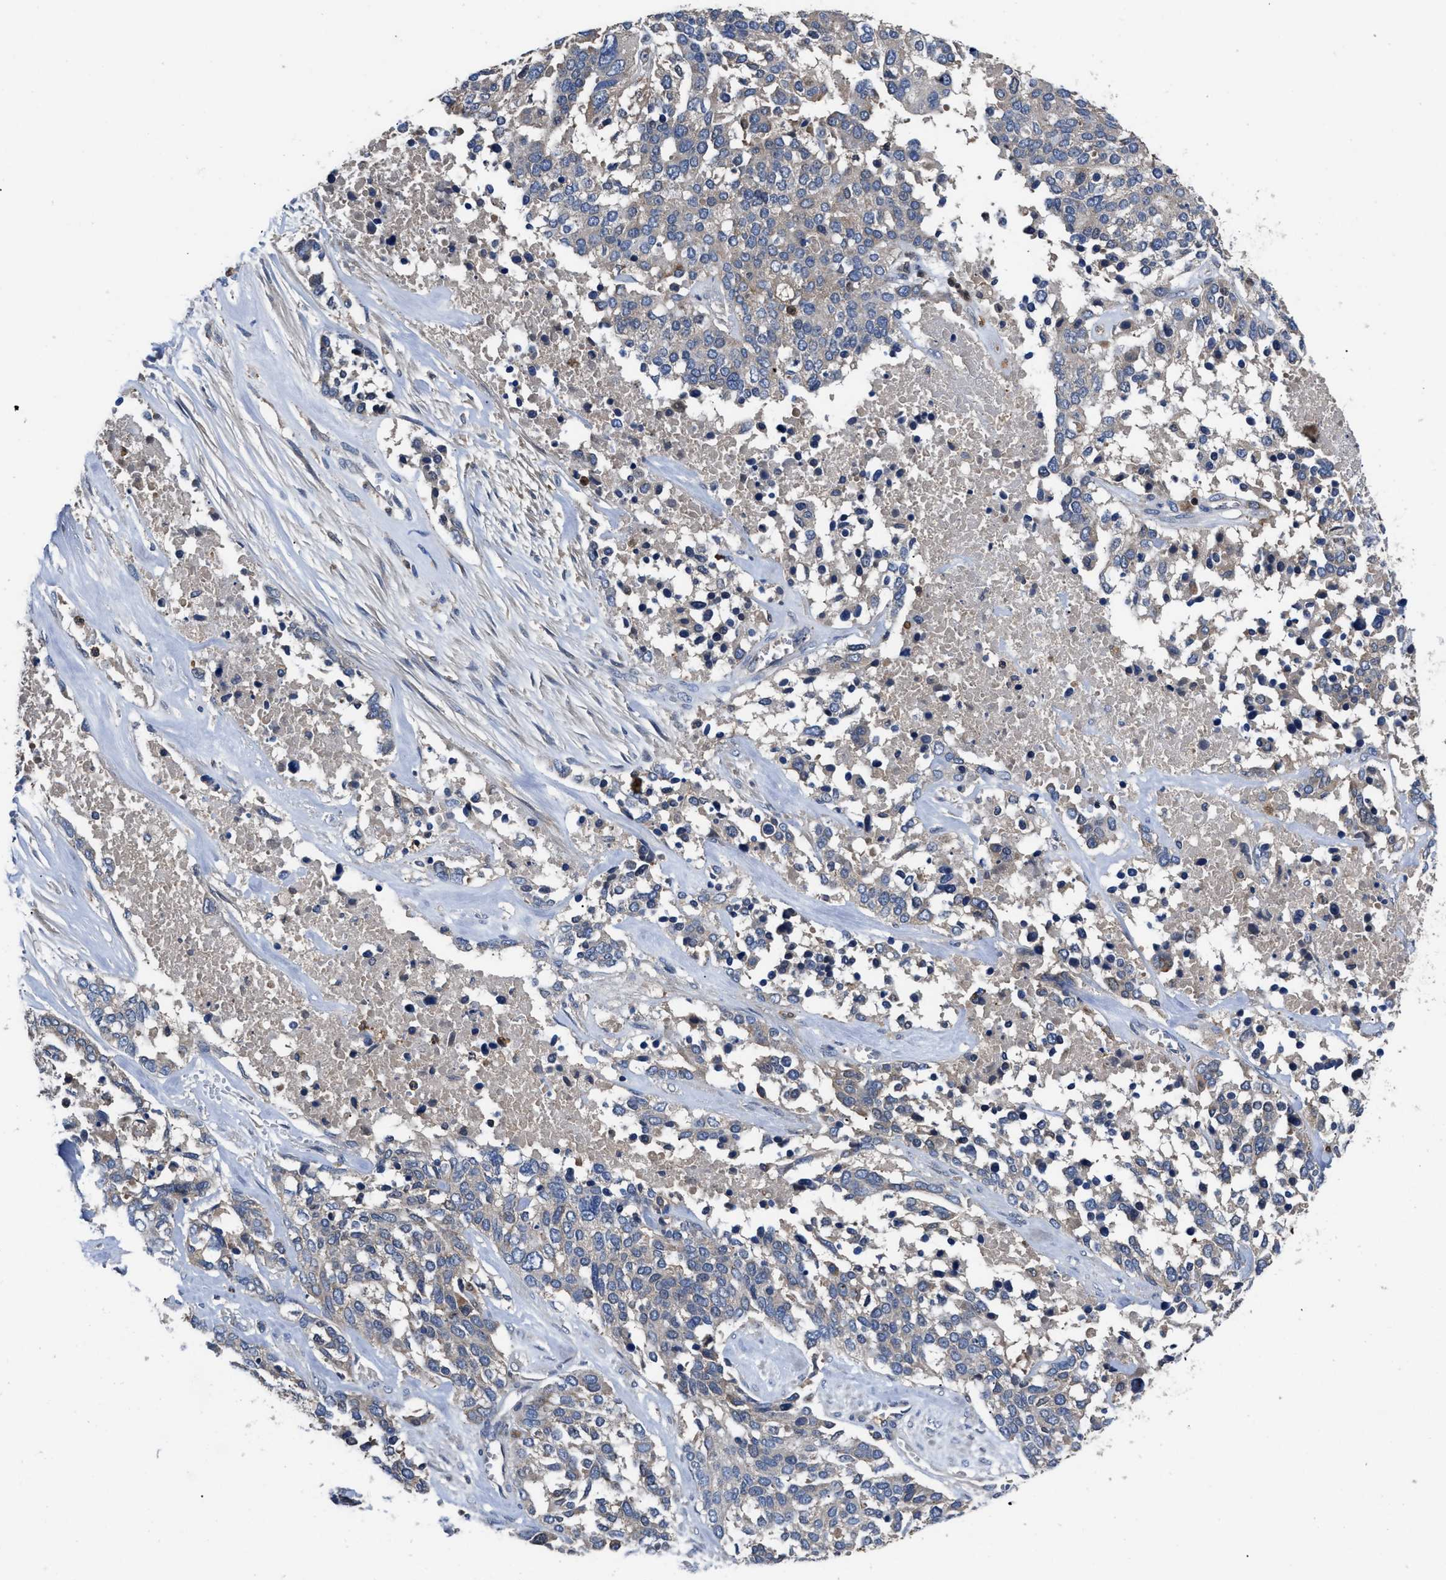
{"staining": {"intensity": "negative", "quantity": "none", "location": "none"}, "tissue": "ovarian cancer", "cell_type": "Tumor cells", "image_type": "cancer", "snomed": [{"axis": "morphology", "description": "Cystadenocarcinoma, serous, NOS"}, {"axis": "topography", "description": "Ovary"}], "caption": "Ovarian cancer stained for a protein using IHC displays no staining tumor cells.", "gene": "YBEY", "patient": {"sex": "female", "age": 44}}